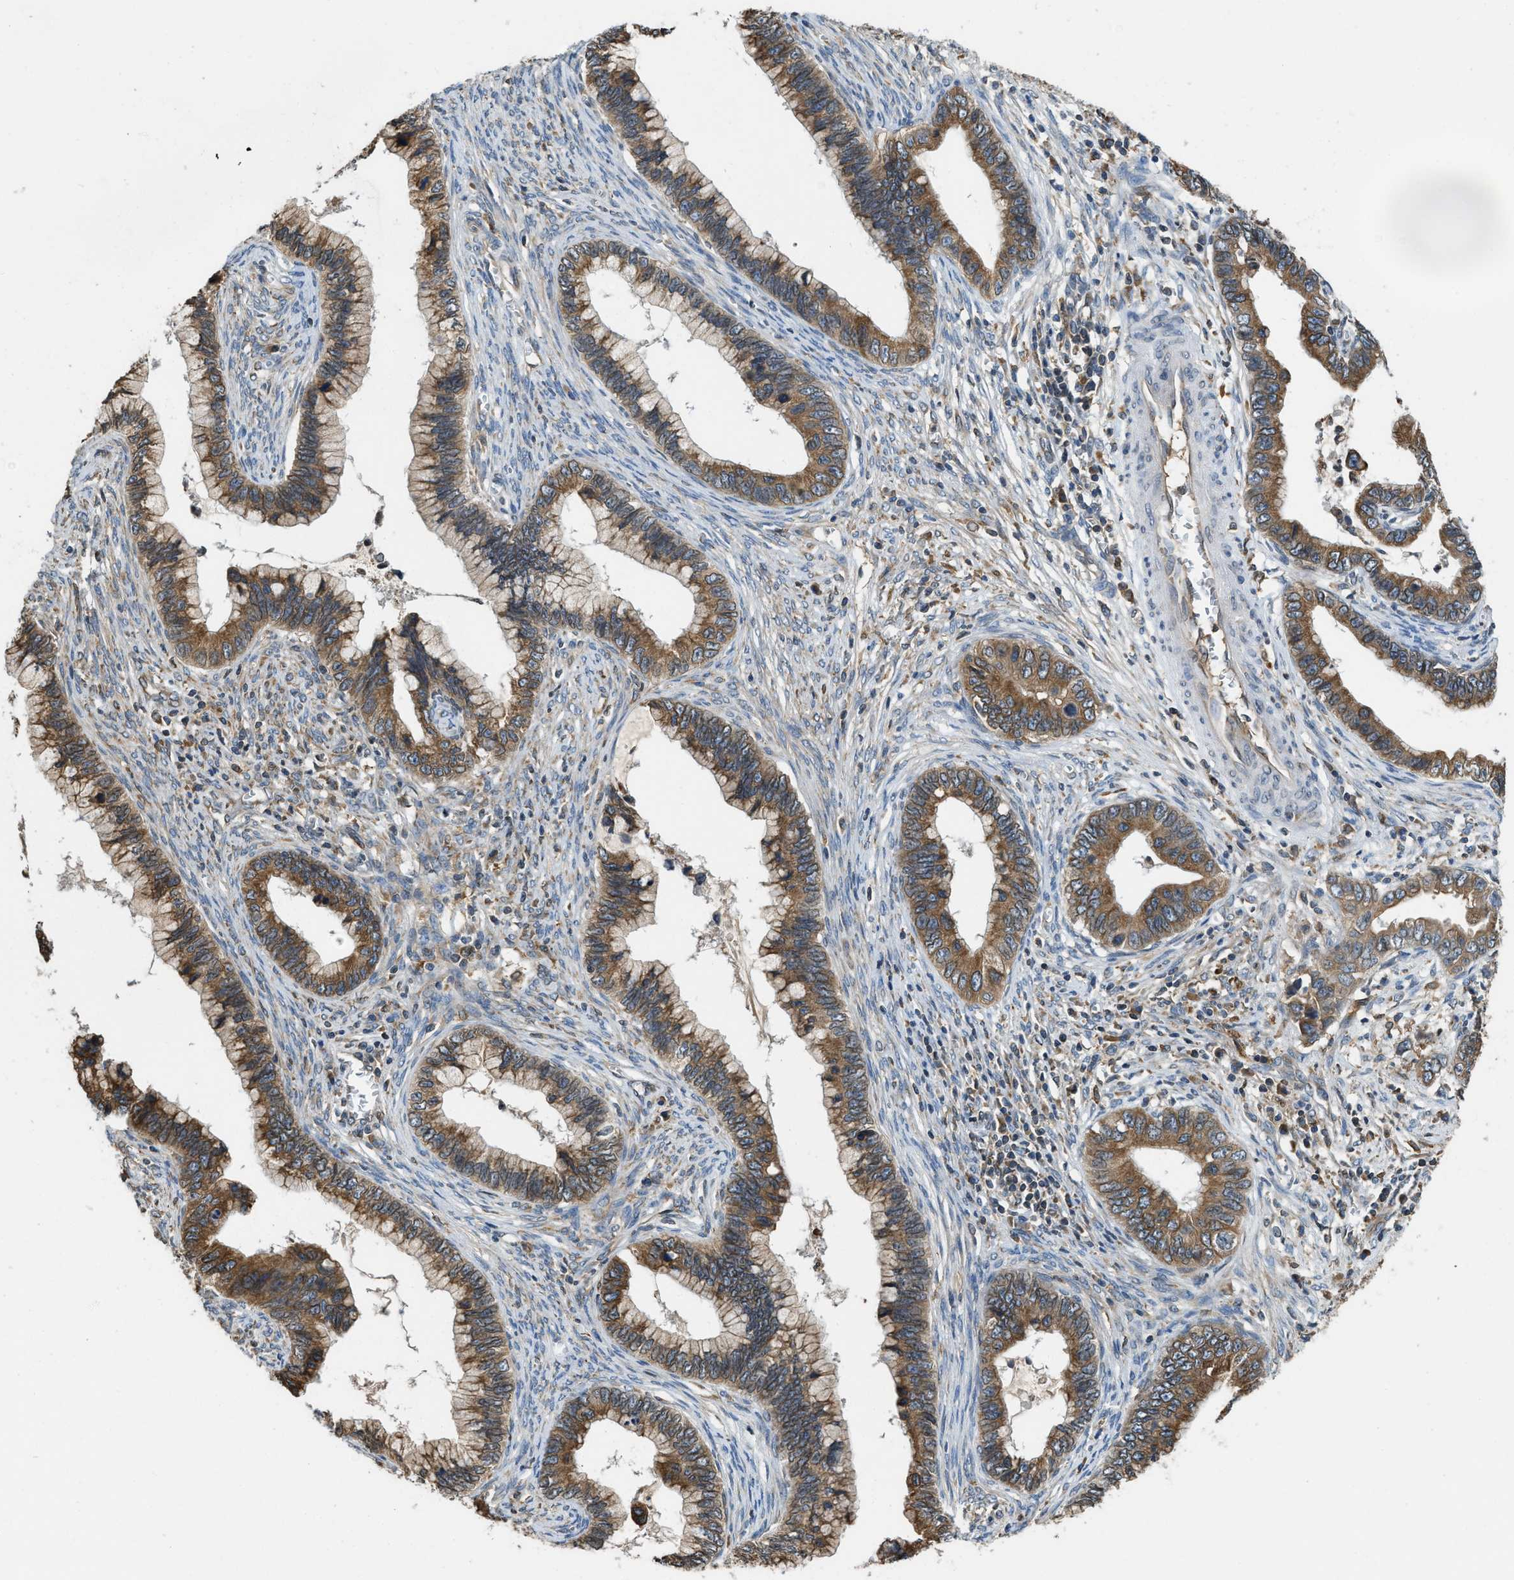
{"staining": {"intensity": "moderate", "quantity": ">75%", "location": "cytoplasmic/membranous"}, "tissue": "cervical cancer", "cell_type": "Tumor cells", "image_type": "cancer", "snomed": [{"axis": "morphology", "description": "Adenocarcinoma, NOS"}, {"axis": "topography", "description": "Cervix"}], "caption": "A micrograph of cervical cancer (adenocarcinoma) stained for a protein reveals moderate cytoplasmic/membranous brown staining in tumor cells.", "gene": "BCAP31", "patient": {"sex": "female", "age": 44}}